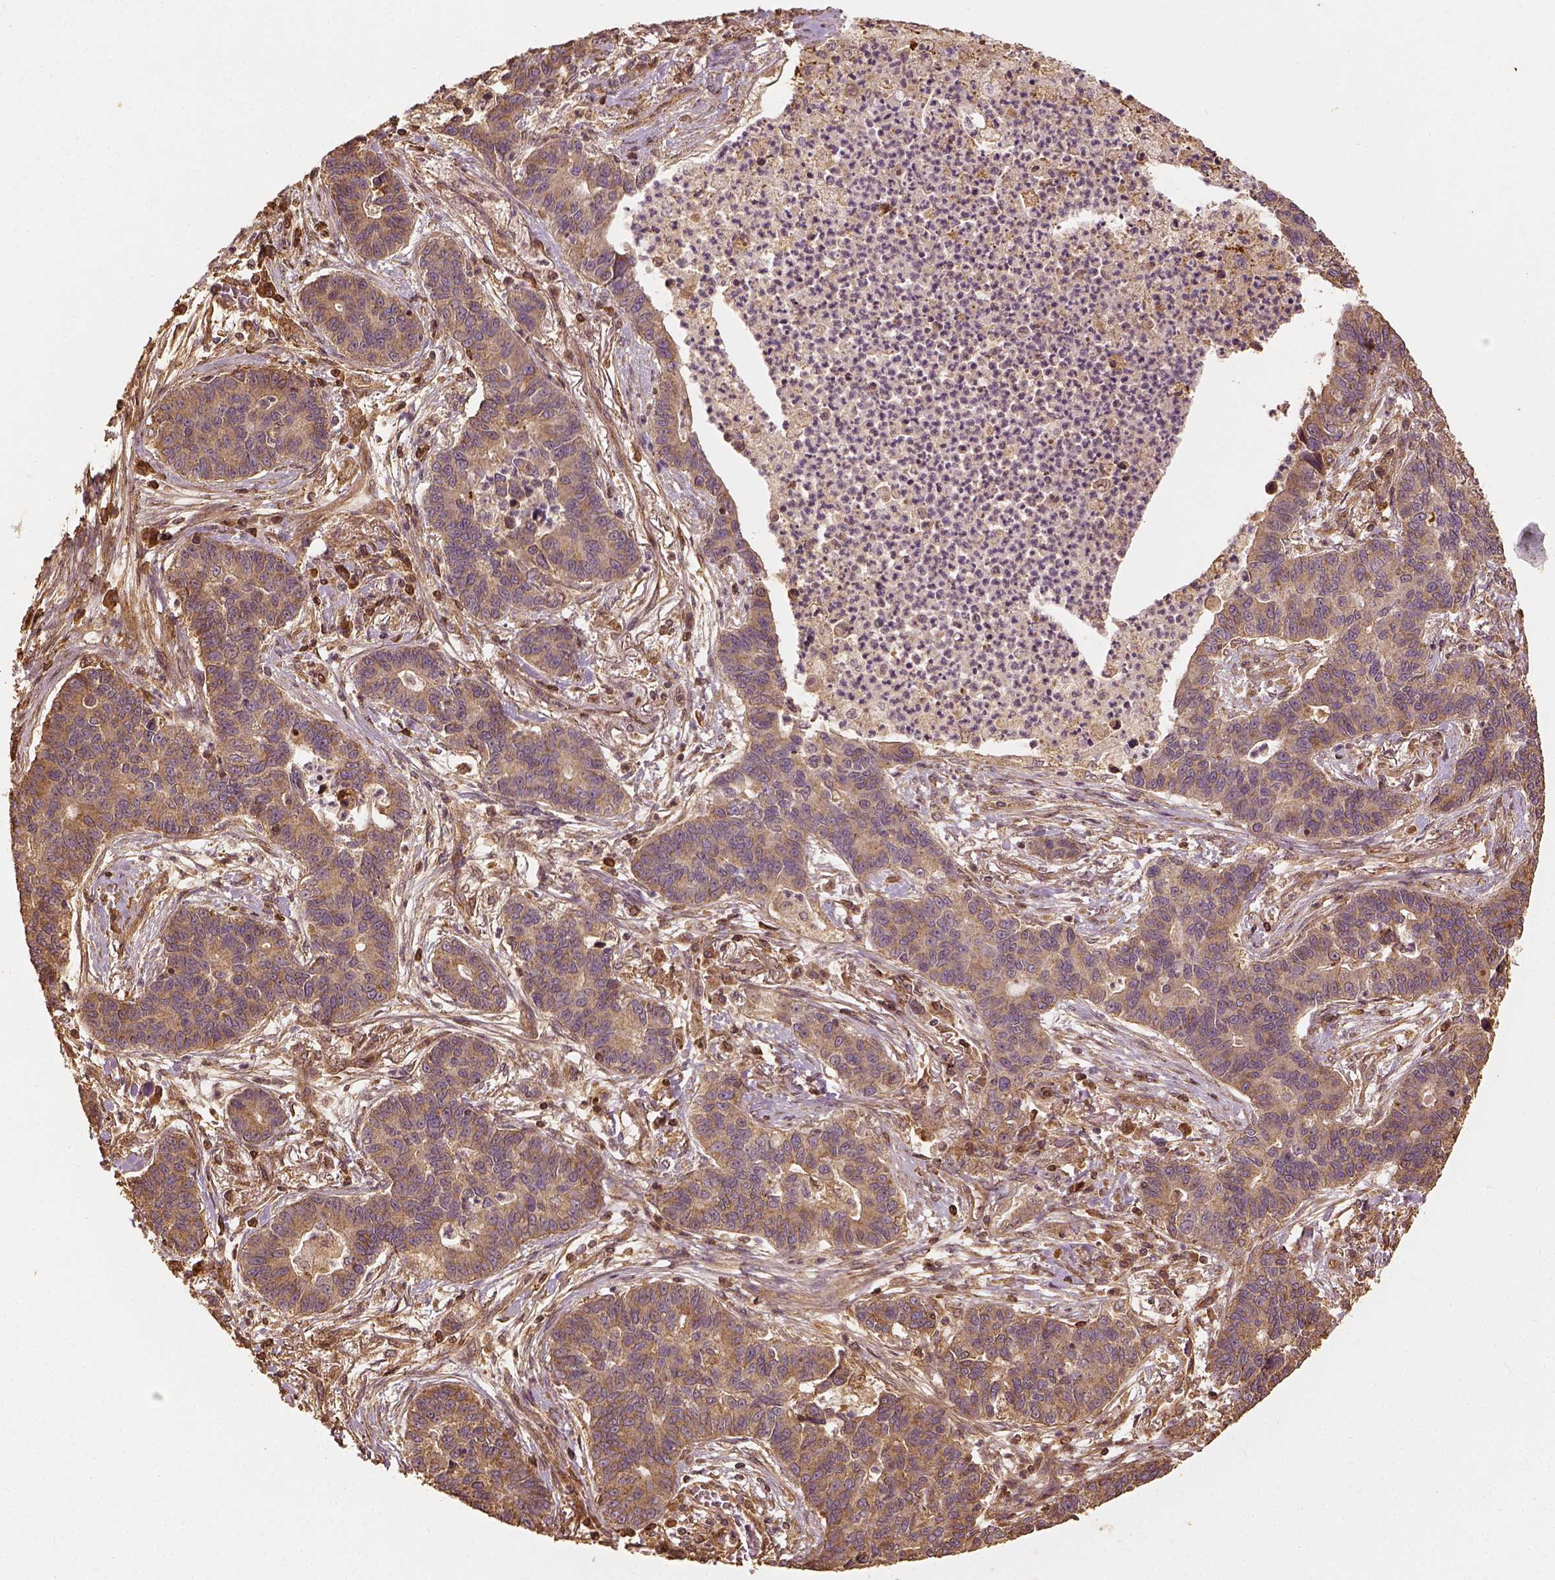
{"staining": {"intensity": "moderate", "quantity": ">75%", "location": "cytoplasmic/membranous"}, "tissue": "lung cancer", "cell_type": "Tumor cells", "image_type": "cancer", "snomed": [{"axis": "morphology", "description": "Adenocarcinoma, NOS"}, {"axis": "topography", "description": "Lung"}], "caption": "The histopathology image displays a brown stain indicating the presence of a protein in the cytoplasmic/membranous of tumor cells in adenocarcinoma (lung). Using DAB (brown) and hematoxylin (blue) stains, captured at high magnification using brightfield microscopy.", "gene": "VEGFA", "patient": {"sex": "female", "age": 57}}